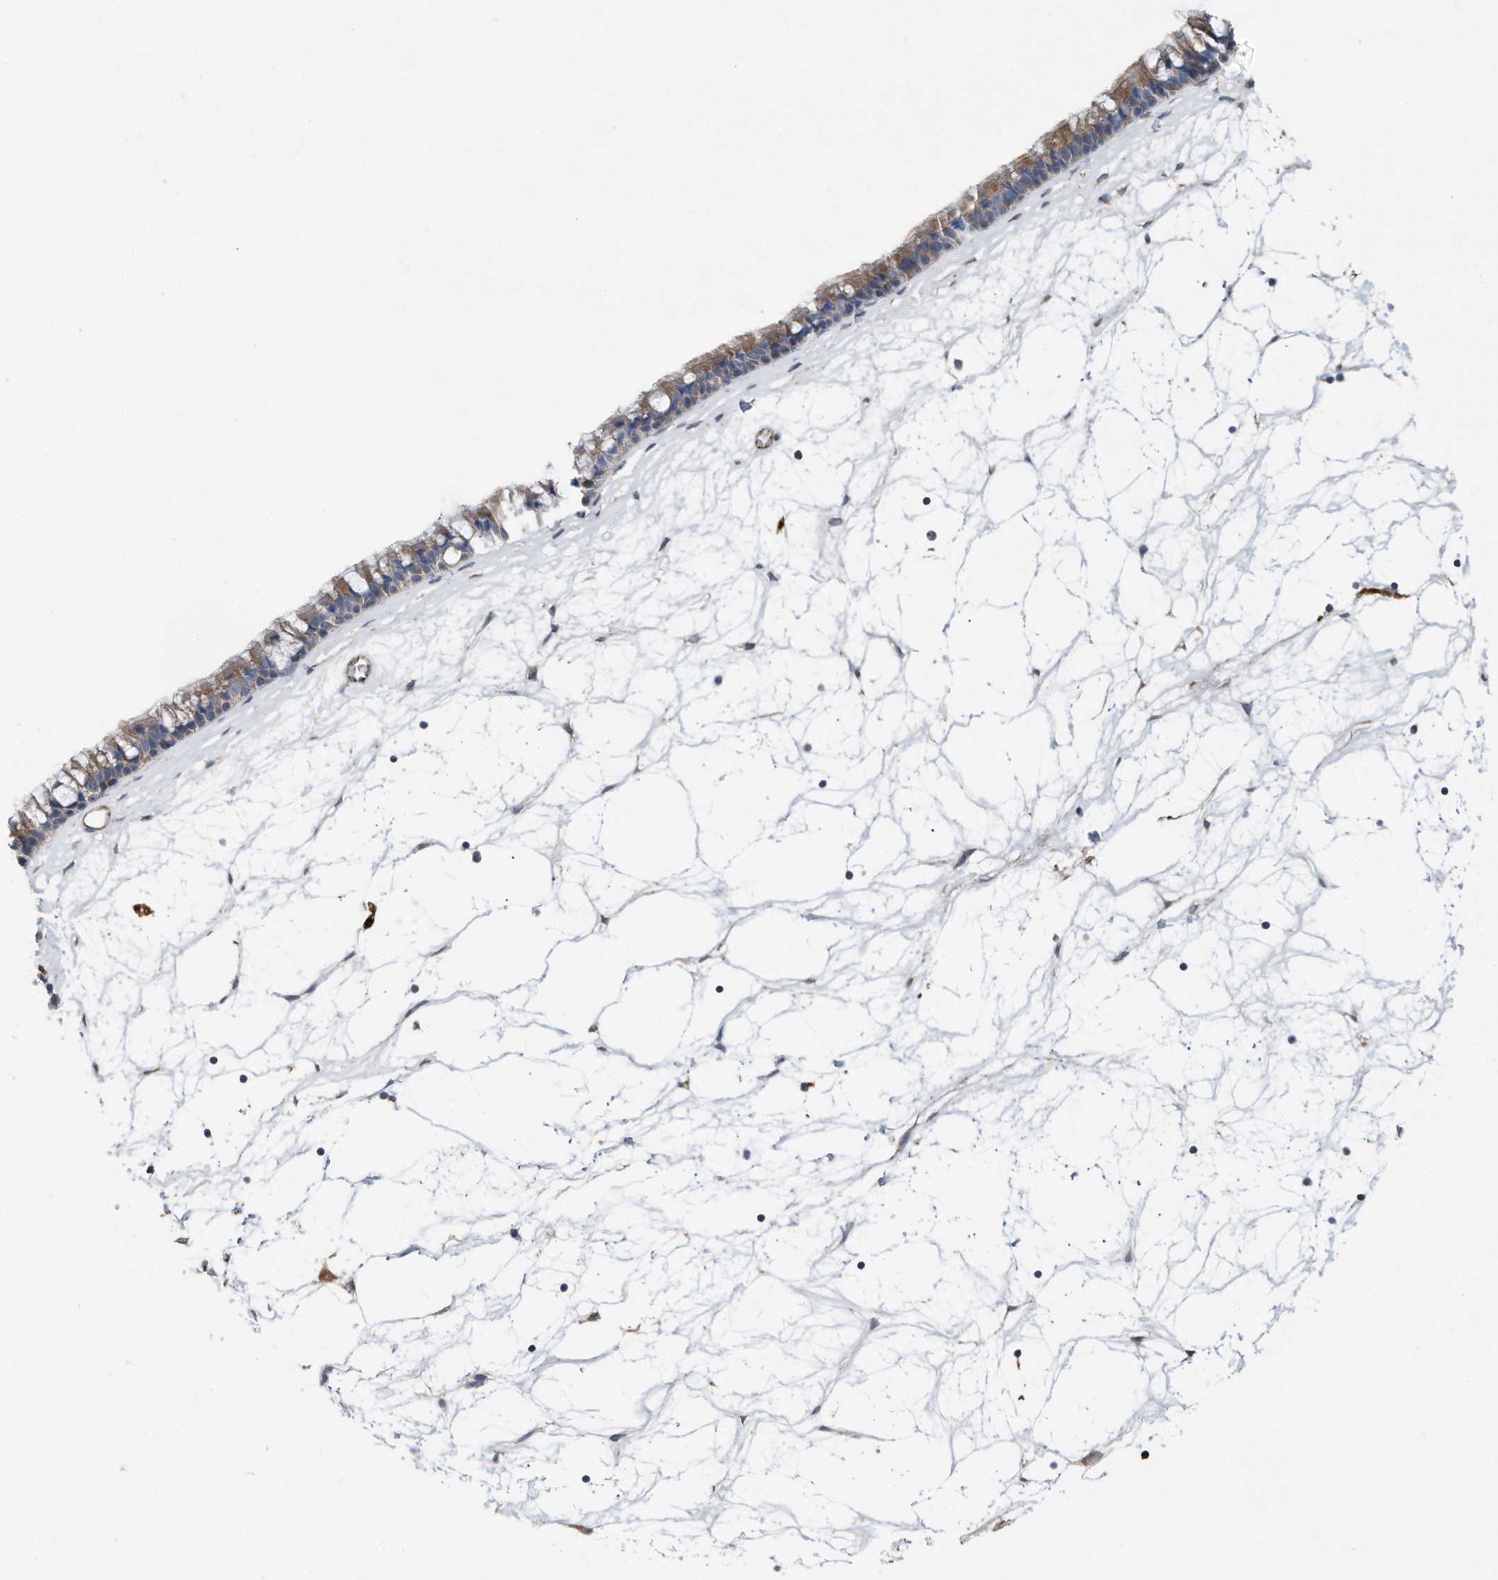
{"staining": {"intensity": "moderate", "quantity": "25%-75%", "location": "cytoplasmic/membranous"}, "tissue": "nasopharynx", "cell_type": "Respiratory epithelial cells", "image_type": "normal", "snomed": [{"axis": "morphology", "description": "Normal tissue, NOS"}, {"axis": "topography", "description": "Nasopharynx"}], "caption": "Immunohistochemical staining of unremarkable nasopharynx reveals moderate cytoplasmic/membranous protein expression in about 25%-75% of respiratory epithelial cells.", "gene": "ZNF772", "patient": {"sex": "male", "age": 64}}